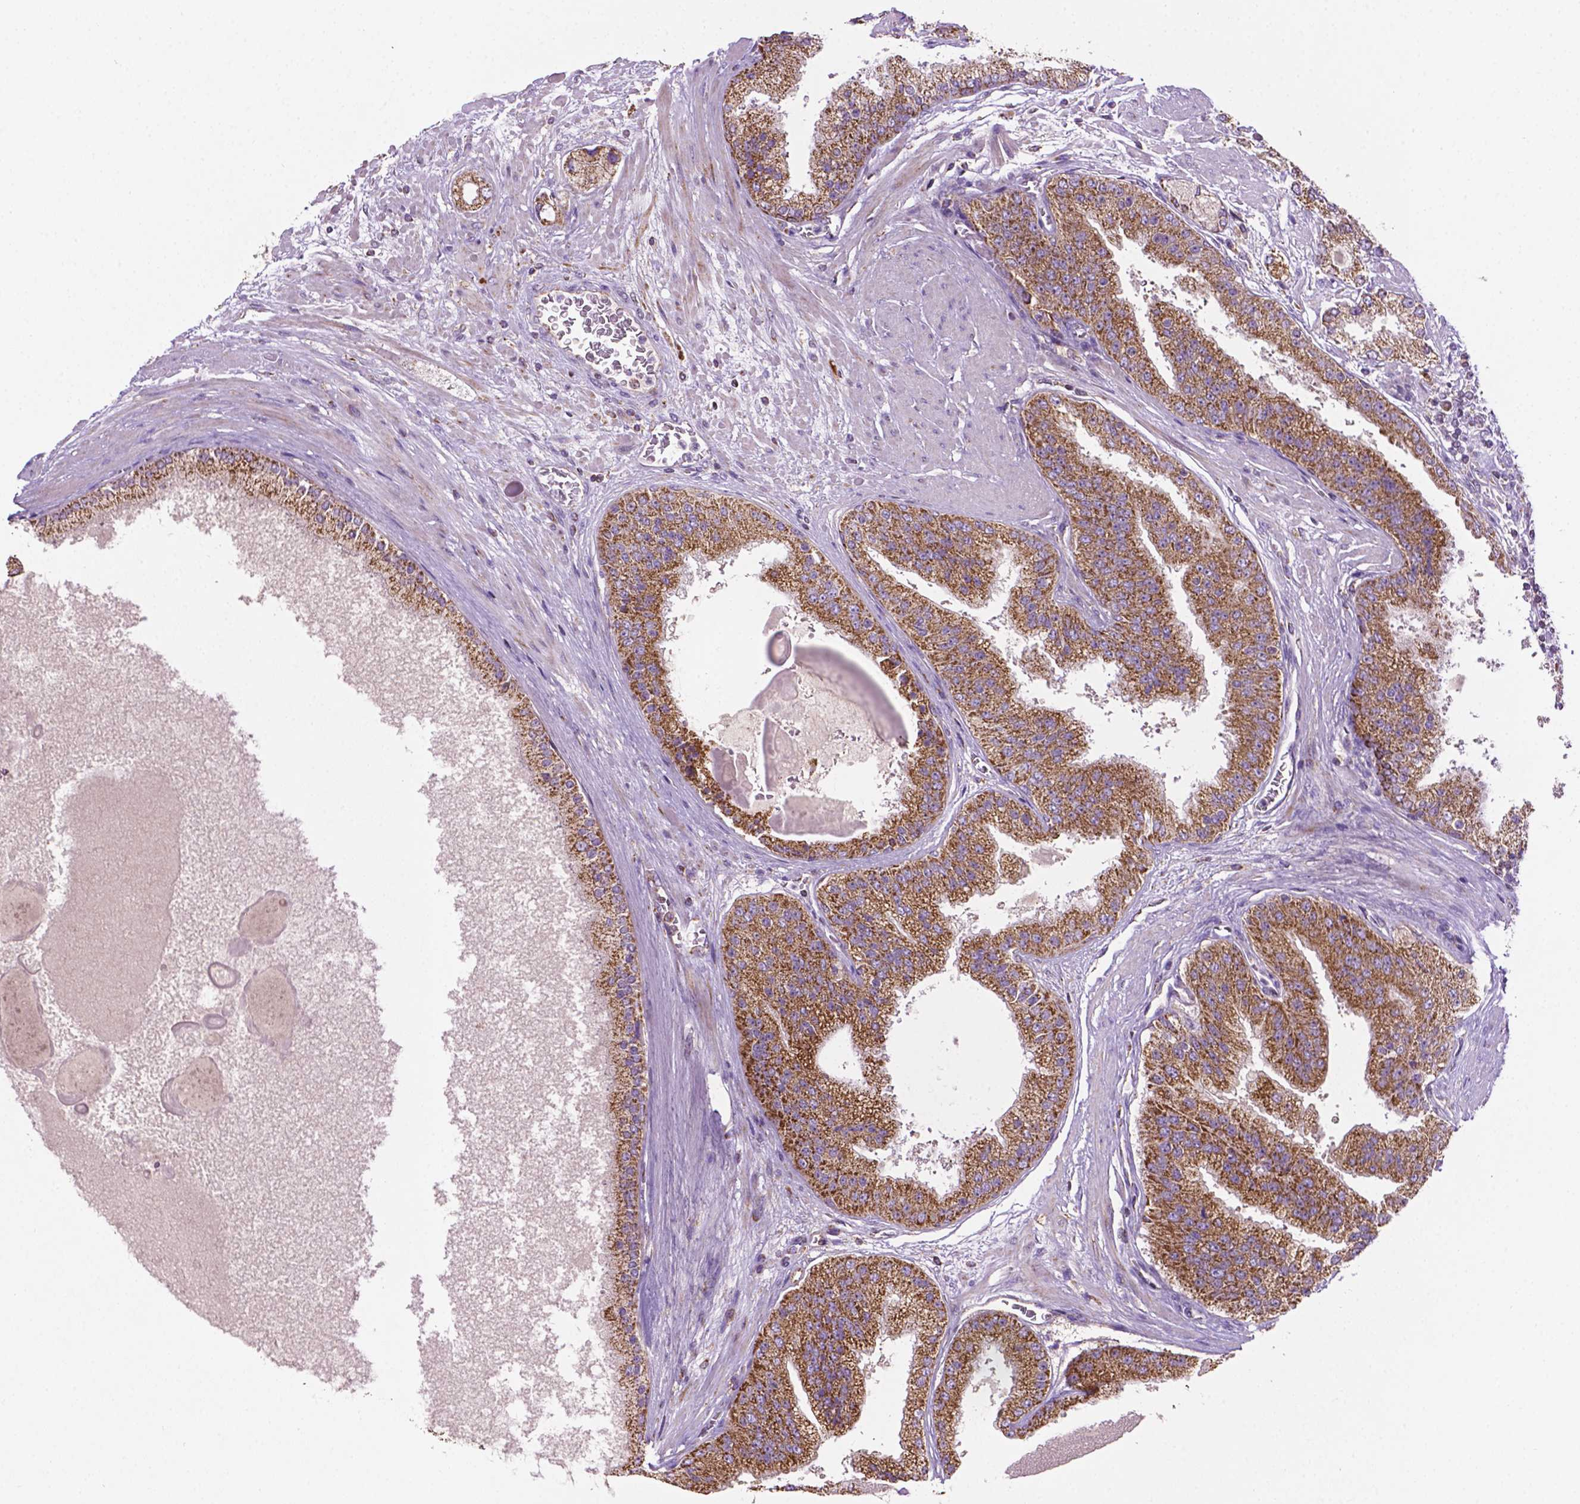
{"staining": {"intensity": "strong", "quantity": ">75%", "location": "cytoplasmic/membranous"}, "tissue": "prostate cancer", "cell_type": "Tumor cells", "image_type": "cancer", "snomed": [{"axis": "morphology", "description": "Adenocarcinoma, High grade"}, {"axis": "topography", "description": "Prostate"}], "caption": "Protein expression analysis of human prostate high-grade adenocarcinoma reveals strong cytoplasmic/membranous expression in about >75% of tumor cells.", "gene": "ILVBL", "patient": {"sex": "male", "age": 67}}